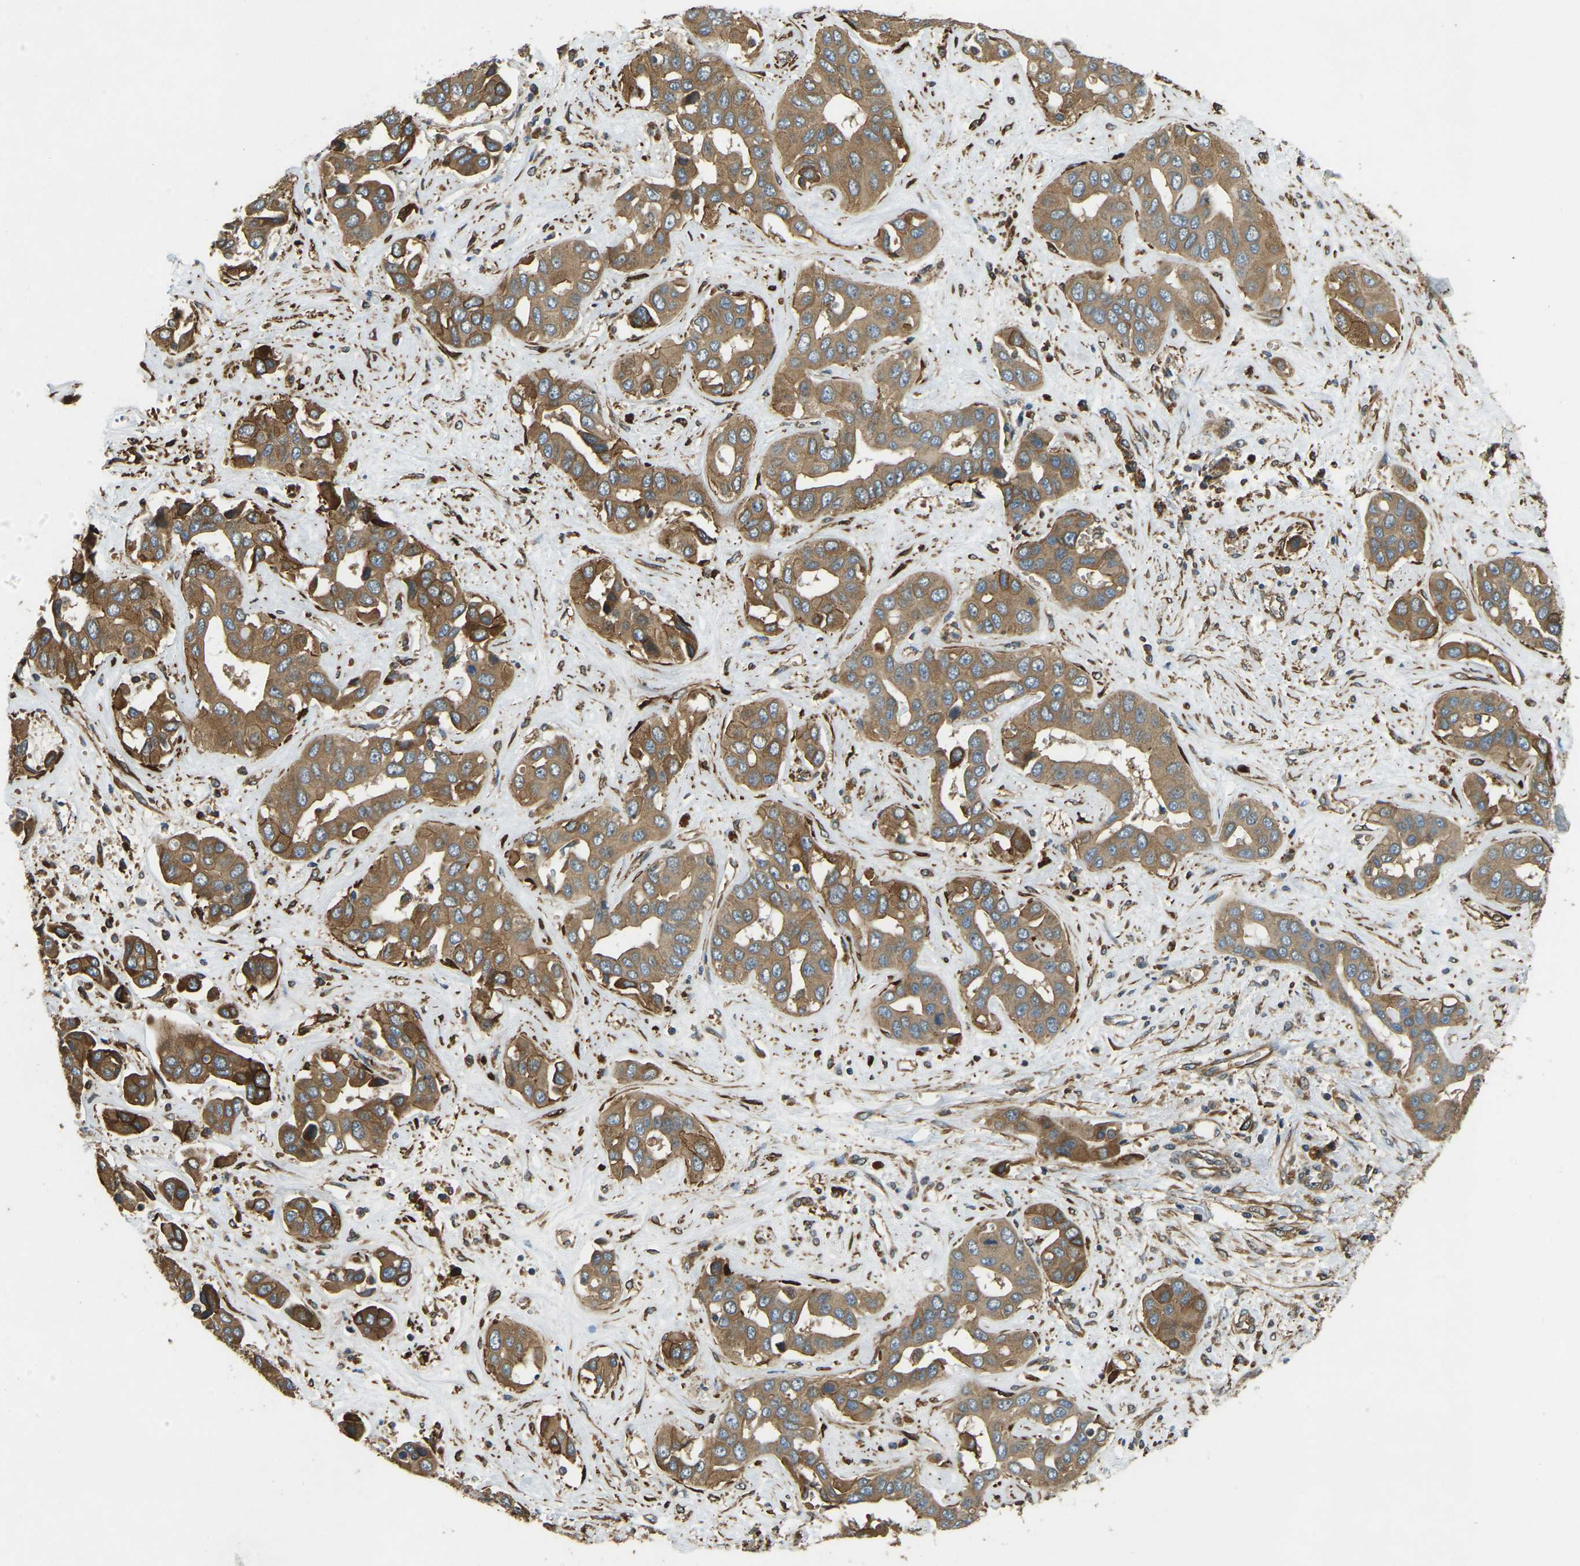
{"staining": {"intensity": "moderate", "quantity": ">75%", "location": "cytoplasmic/membranous"}, "tissue": "liver cancer", "cell_type": "Tumor cells", "image_type": "cancer", "snomed": [{"axis": "morphology", "description": "Cholangiocarcinoma"}, {"axis": "topography", "description": "Liver"}], "caption": "This is a micrograph of IHC staining of liver cancer, which shows moderate staining in the cytoplasmic/membranous of tumor cells.", "gene": "ERGIC1", "patient": {"sex": "female", "age": 52}}